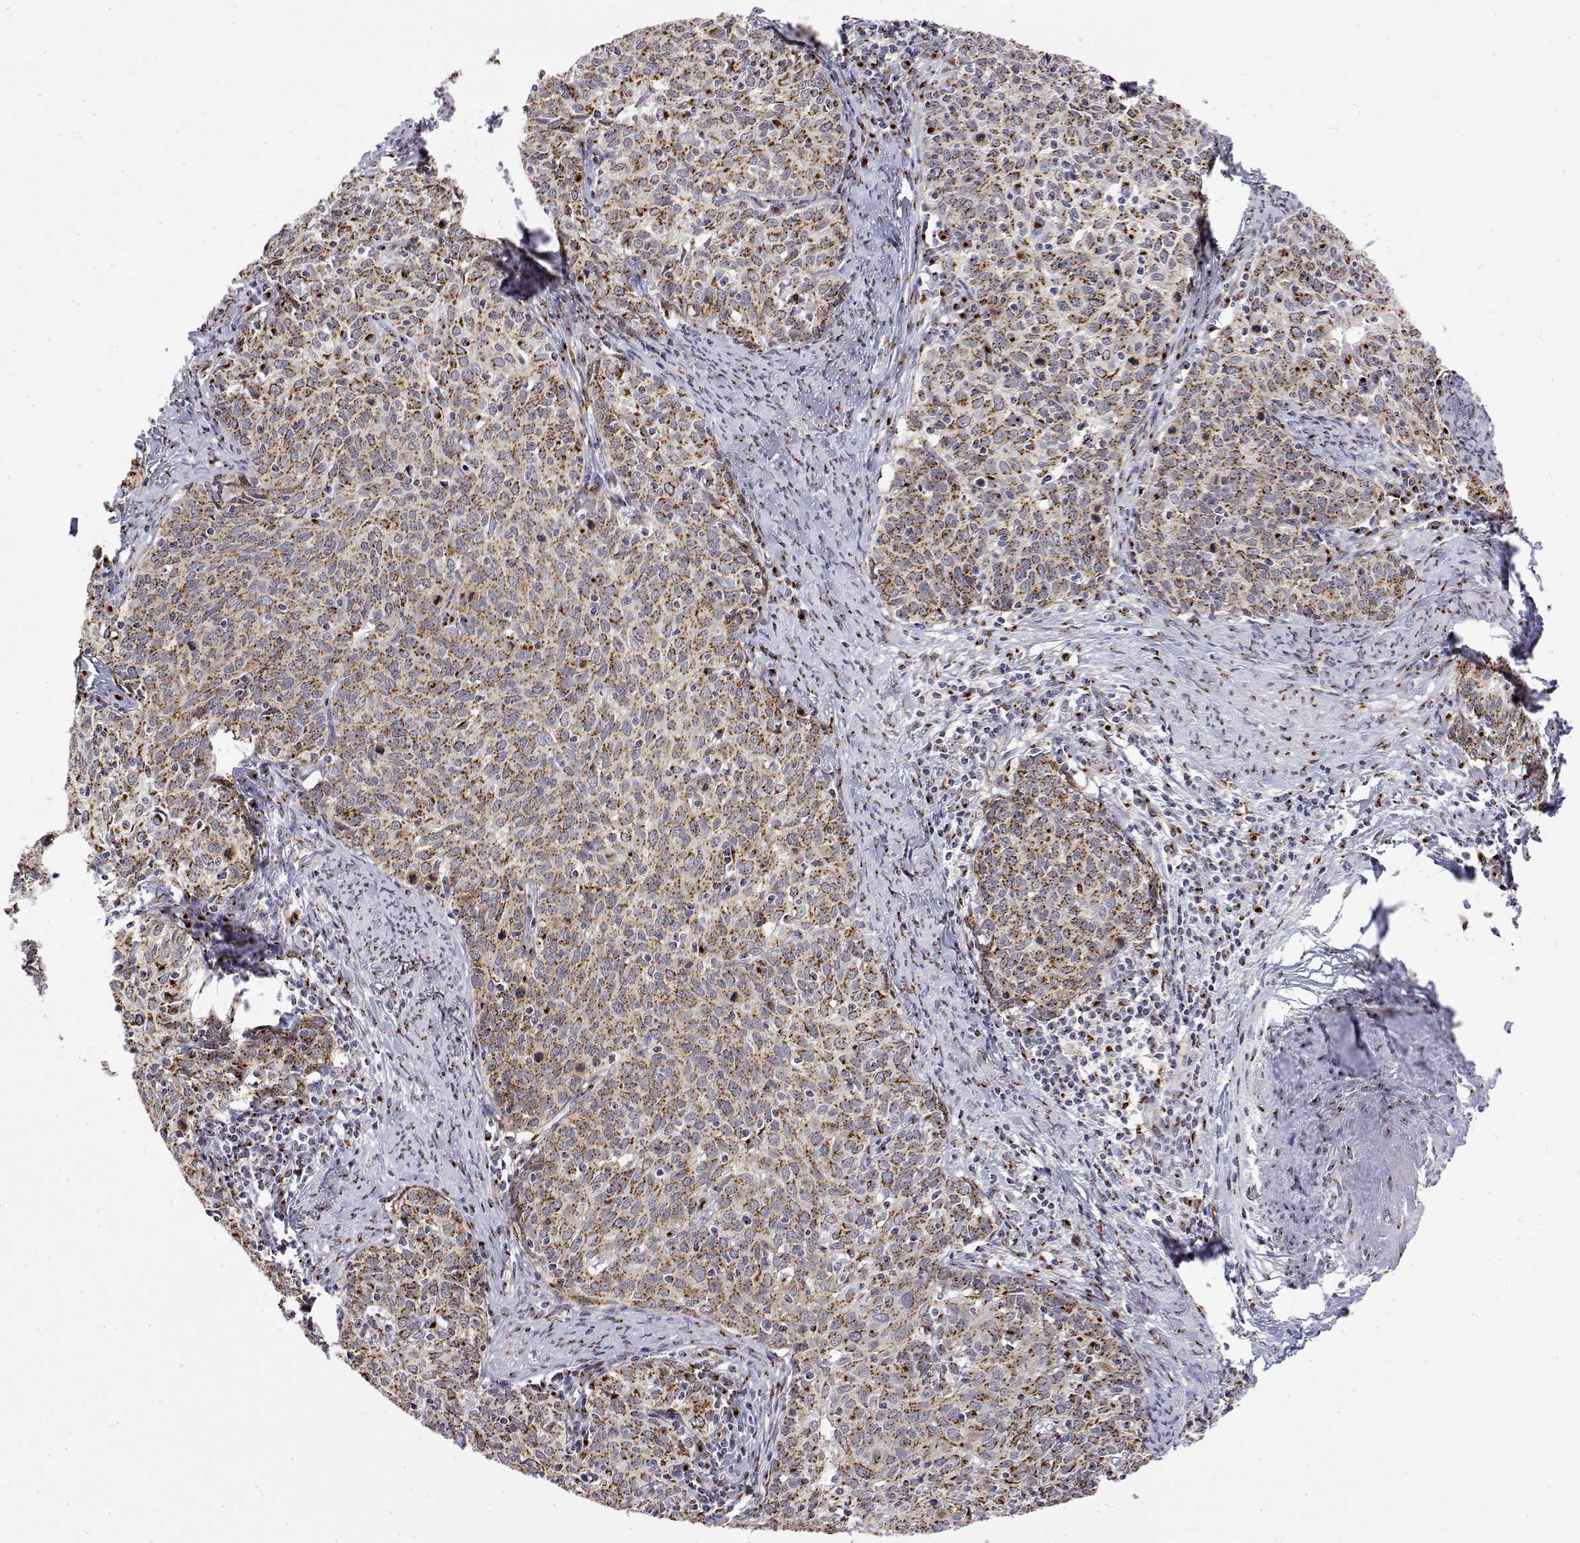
{"staining": {"intensity": "moderate", "quantity": ">75%", "location": "cytoplasmic/membranous"}, "tissue": "cervical cancer", "cell_type": "Tumor cells", "image_type": "cancer", "snomed": [{"axis": "morphology", "description": "Squamous cell carcinoma, NOS"}, {"axis": "topography", "description": "Cervix"}], "caption": "A brown stain shows moderate cytoplasmic/membranous expression of a protein in cervical squamous cell carcinoma tumor cells.", "gene": "YIPF3", "patient": {"sex": "female", "age": 62}}